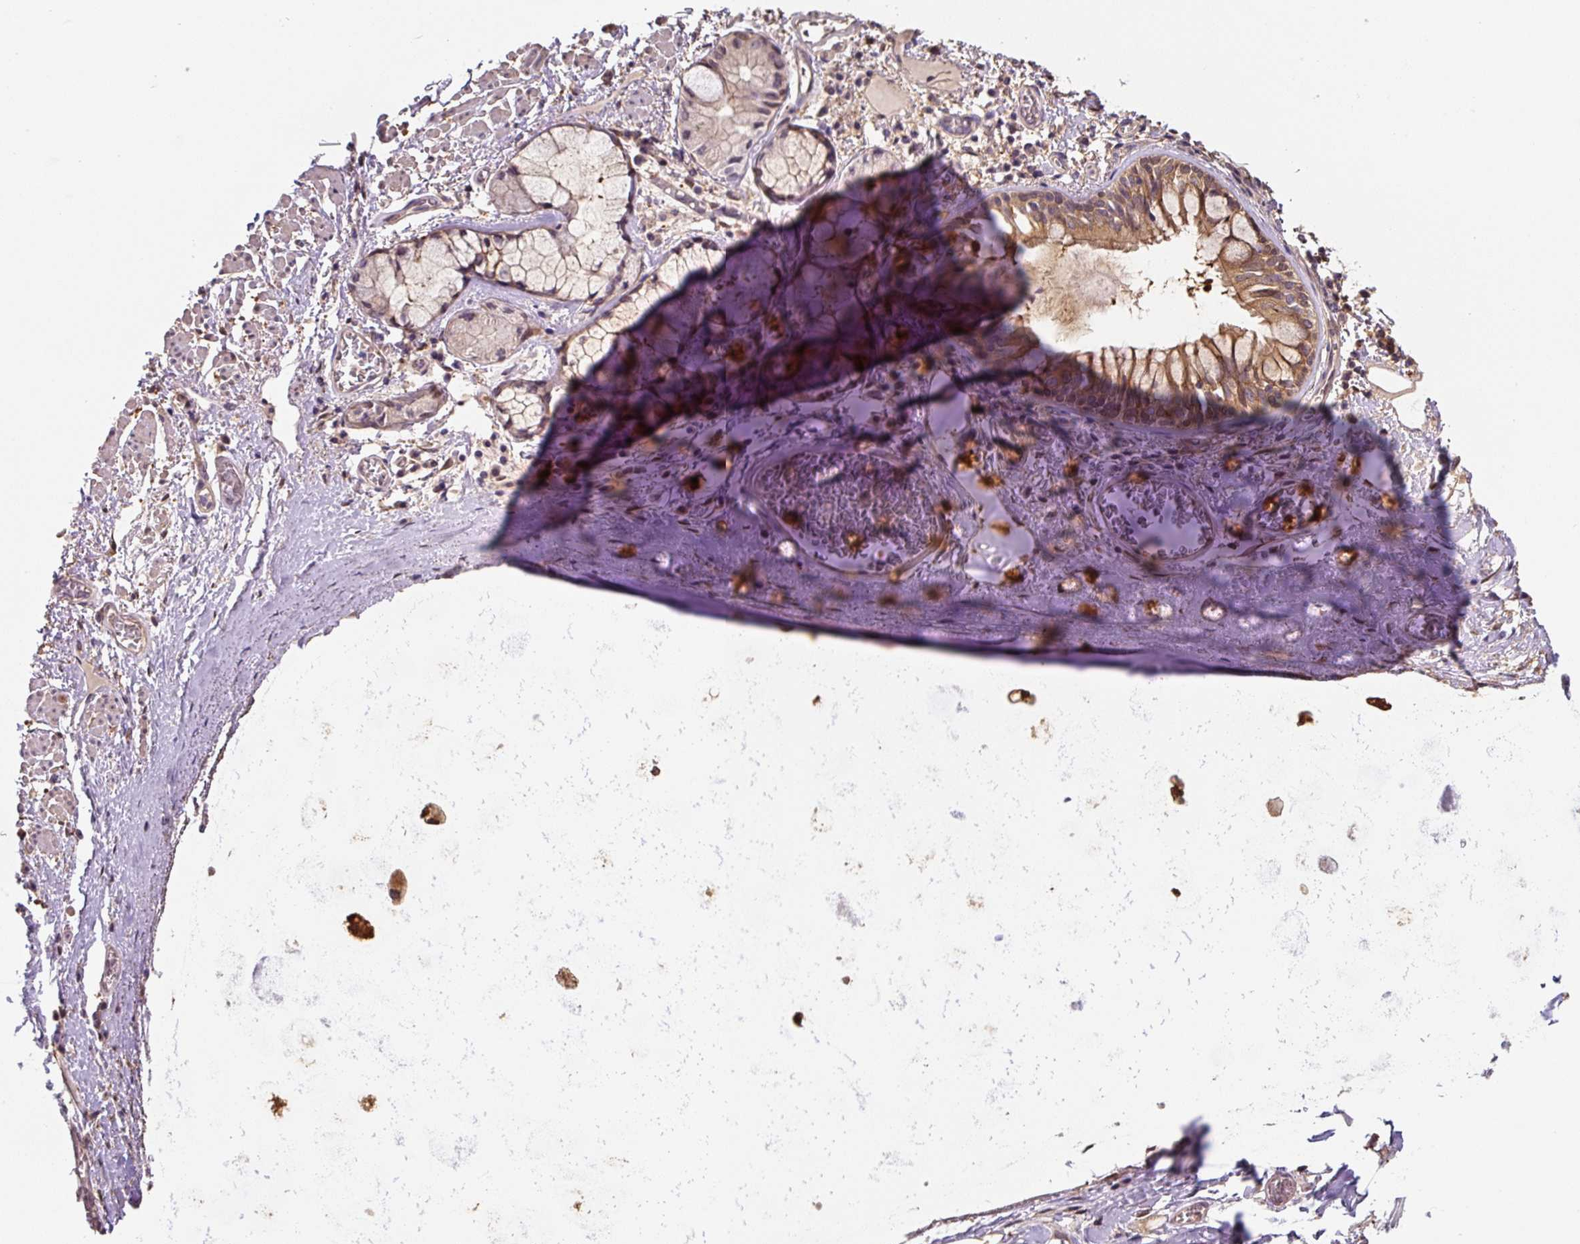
{"staining": {"intensity": "negative", "quantity": "none", "location": "none"}, "tissue": "adipose tissue", "cell_type": "Adipocytes", "image_type": "normal", "snomed": [{"axis": "morphology", "description": "Normal tissue, NOS"}, {"axis": "morphology", "description": "Degeneration, NOS"}, {"axis": "topography", "description": "Cartilage tissue"}, {"axis": "topography", "description": "Lung"}], "caption": "The immunohistochemistry (IHC) image has no significant staining in adipocytes of adipose tissue. The staining was performed using DAB to visualize the protein expression in brown, while the nuclei were stained in blue with hematoxylin (Magnification: 20x).", "gene": "ST13", "patient": {"sex": "female", "age": 61}}